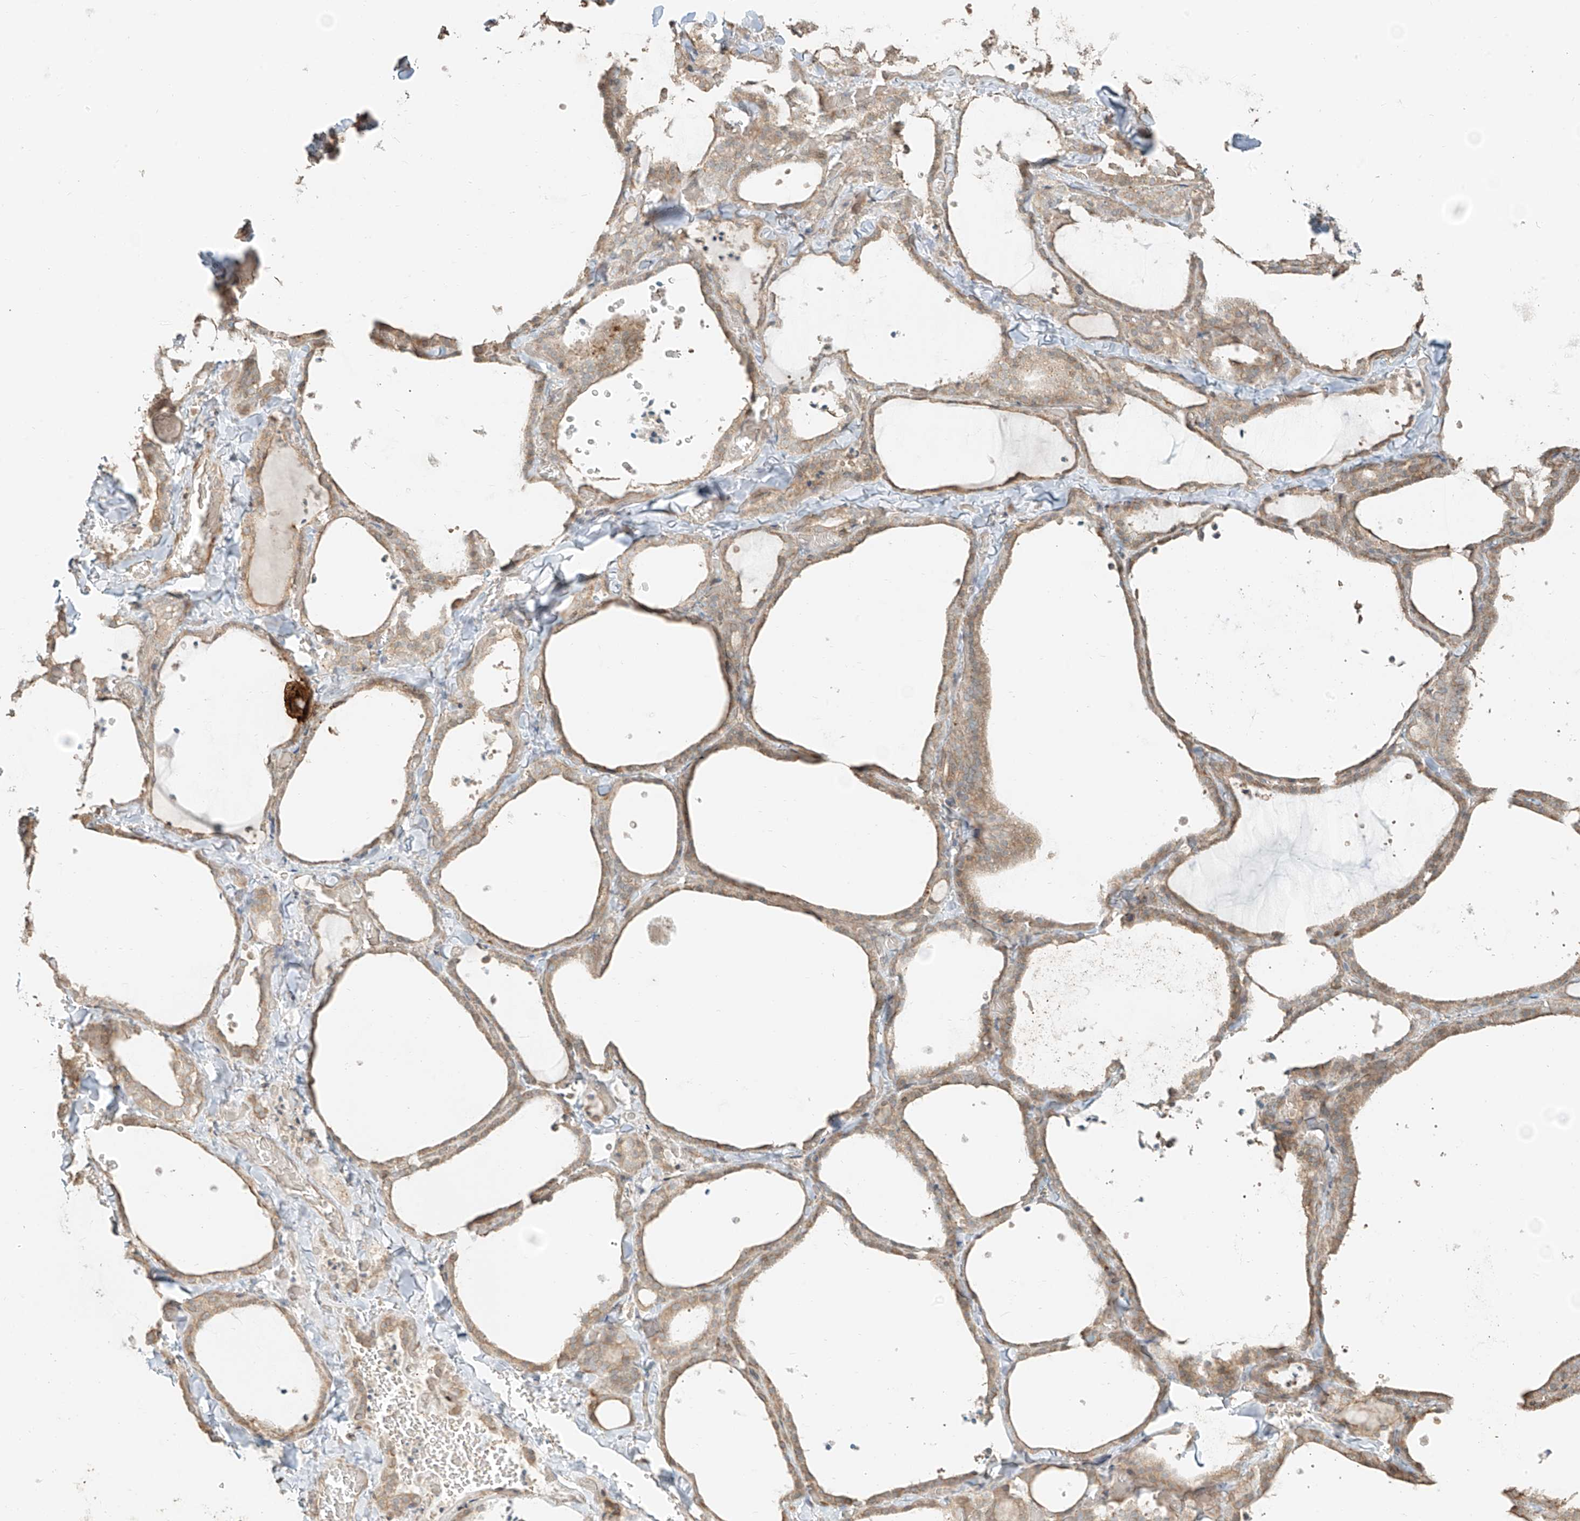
{"staining": {"intensity": "weak", "quantity": ">75%", "location": "cytoplasmic/membranous"}, "tissue": "thyroid gland", "cell_type": "Glandular cells", "image_type": "normal", "snomed": [{"axis": "morphology", "description": "Normal tissue, NOS"}, {"axis": "topography", "description": "Thyroid gland"}], "caption": "Unremarkable thyroid gland demonstrates weak cytoplasmic/membranous positivity in about >75% of glandular cells Using DAB (brown) and hematoxylin (blue) stains, captured at high magnification using brightfield microscopy..", "gene": "ANKZF1", "patient": {"sex": "female", "age": 22}}